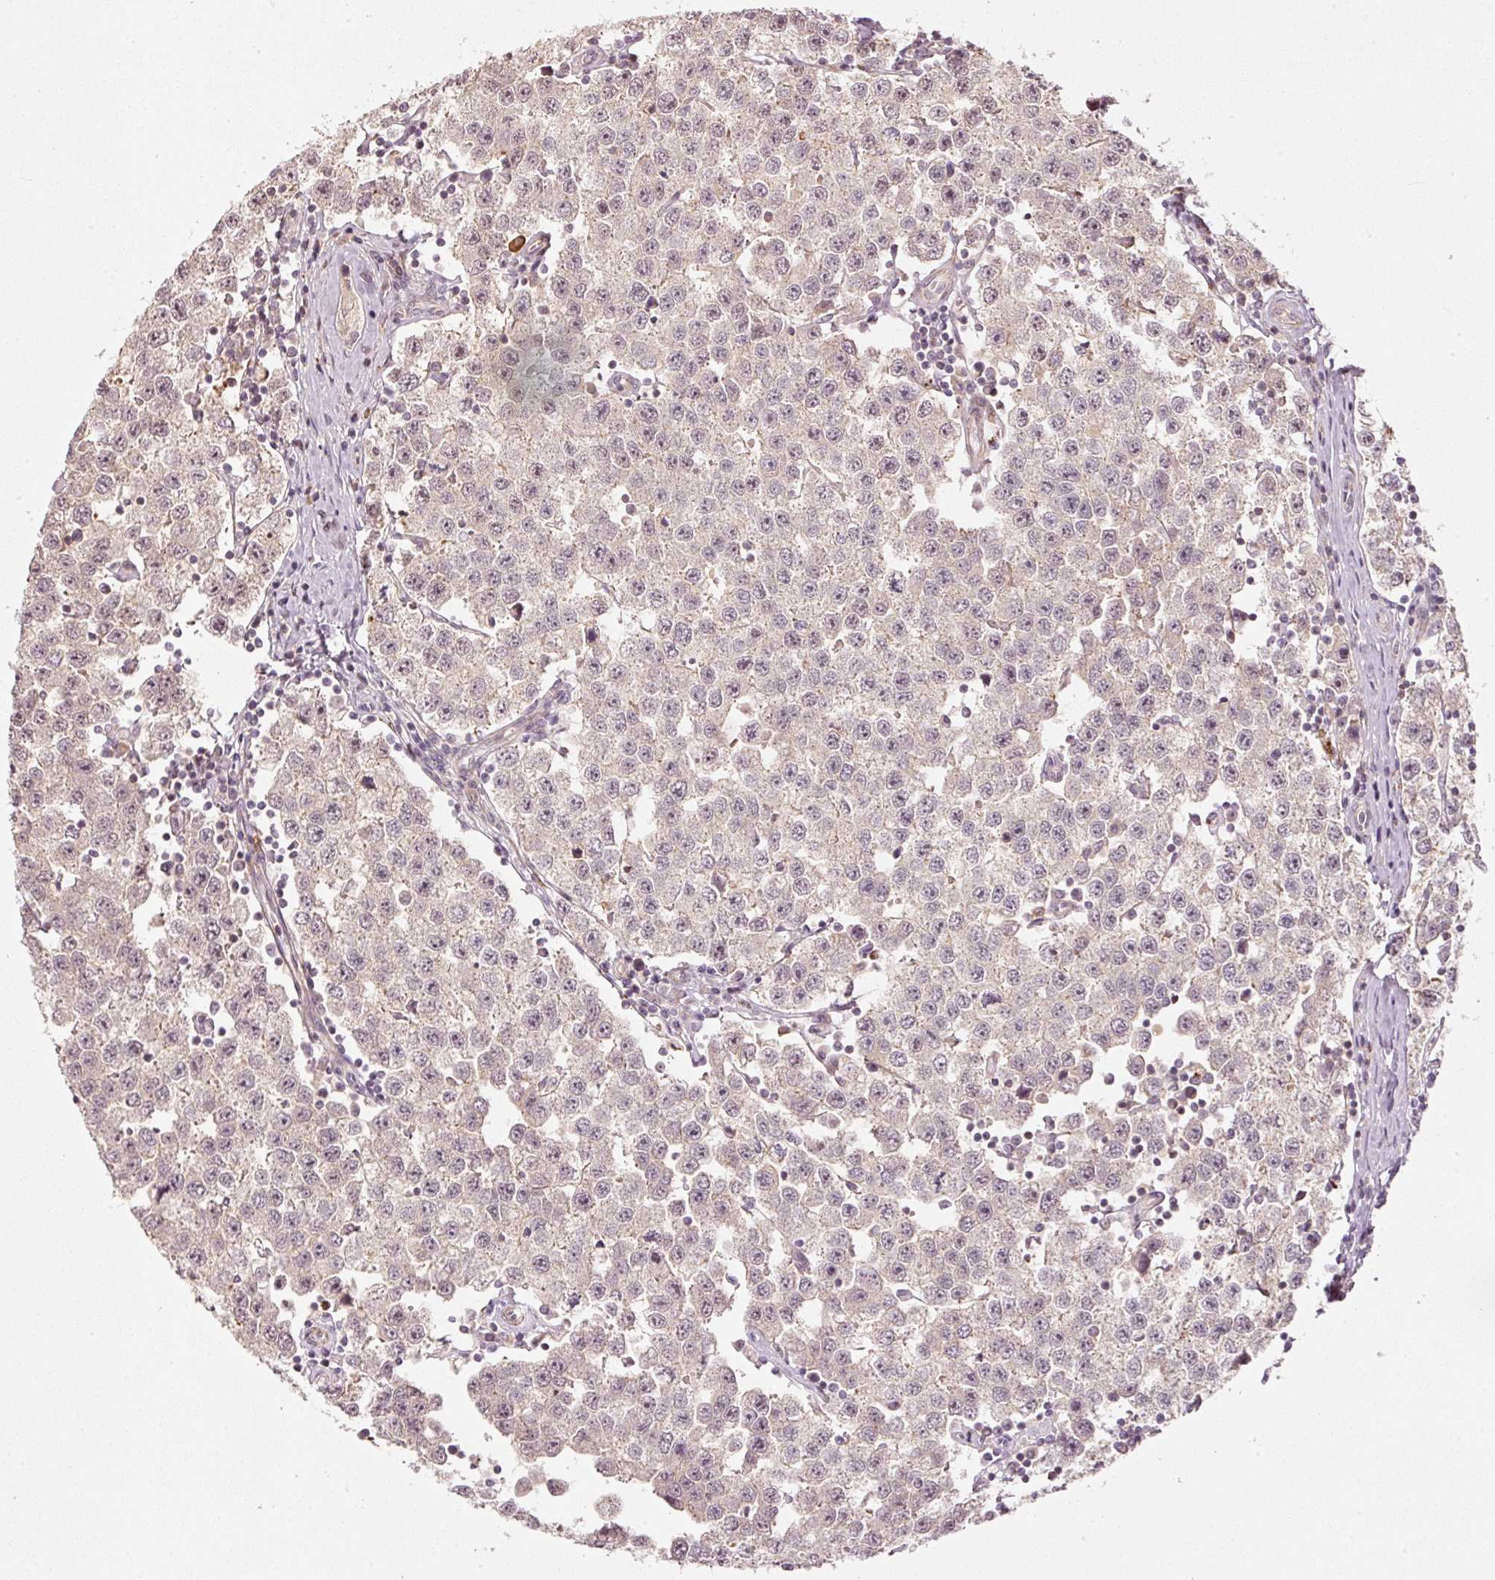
{"staining": {"intensity": "negative", "quantity": "none", "location": "none"}, "tissue": "testis cancer", "cell_type": "Tumor cells", "image_type": "cancer", "snomed": [{"axis": "morphology", "description": "Seminoma, NOS"}, {"axis": "topography", "description": "Testis"}], "caption": "This is an immunohistochemistry photomicrograph of seminoma (testis). There is no staining in tumor cells.", "gene": "ARHGAP22", "patient": {"sex": "male", "age": 34}}